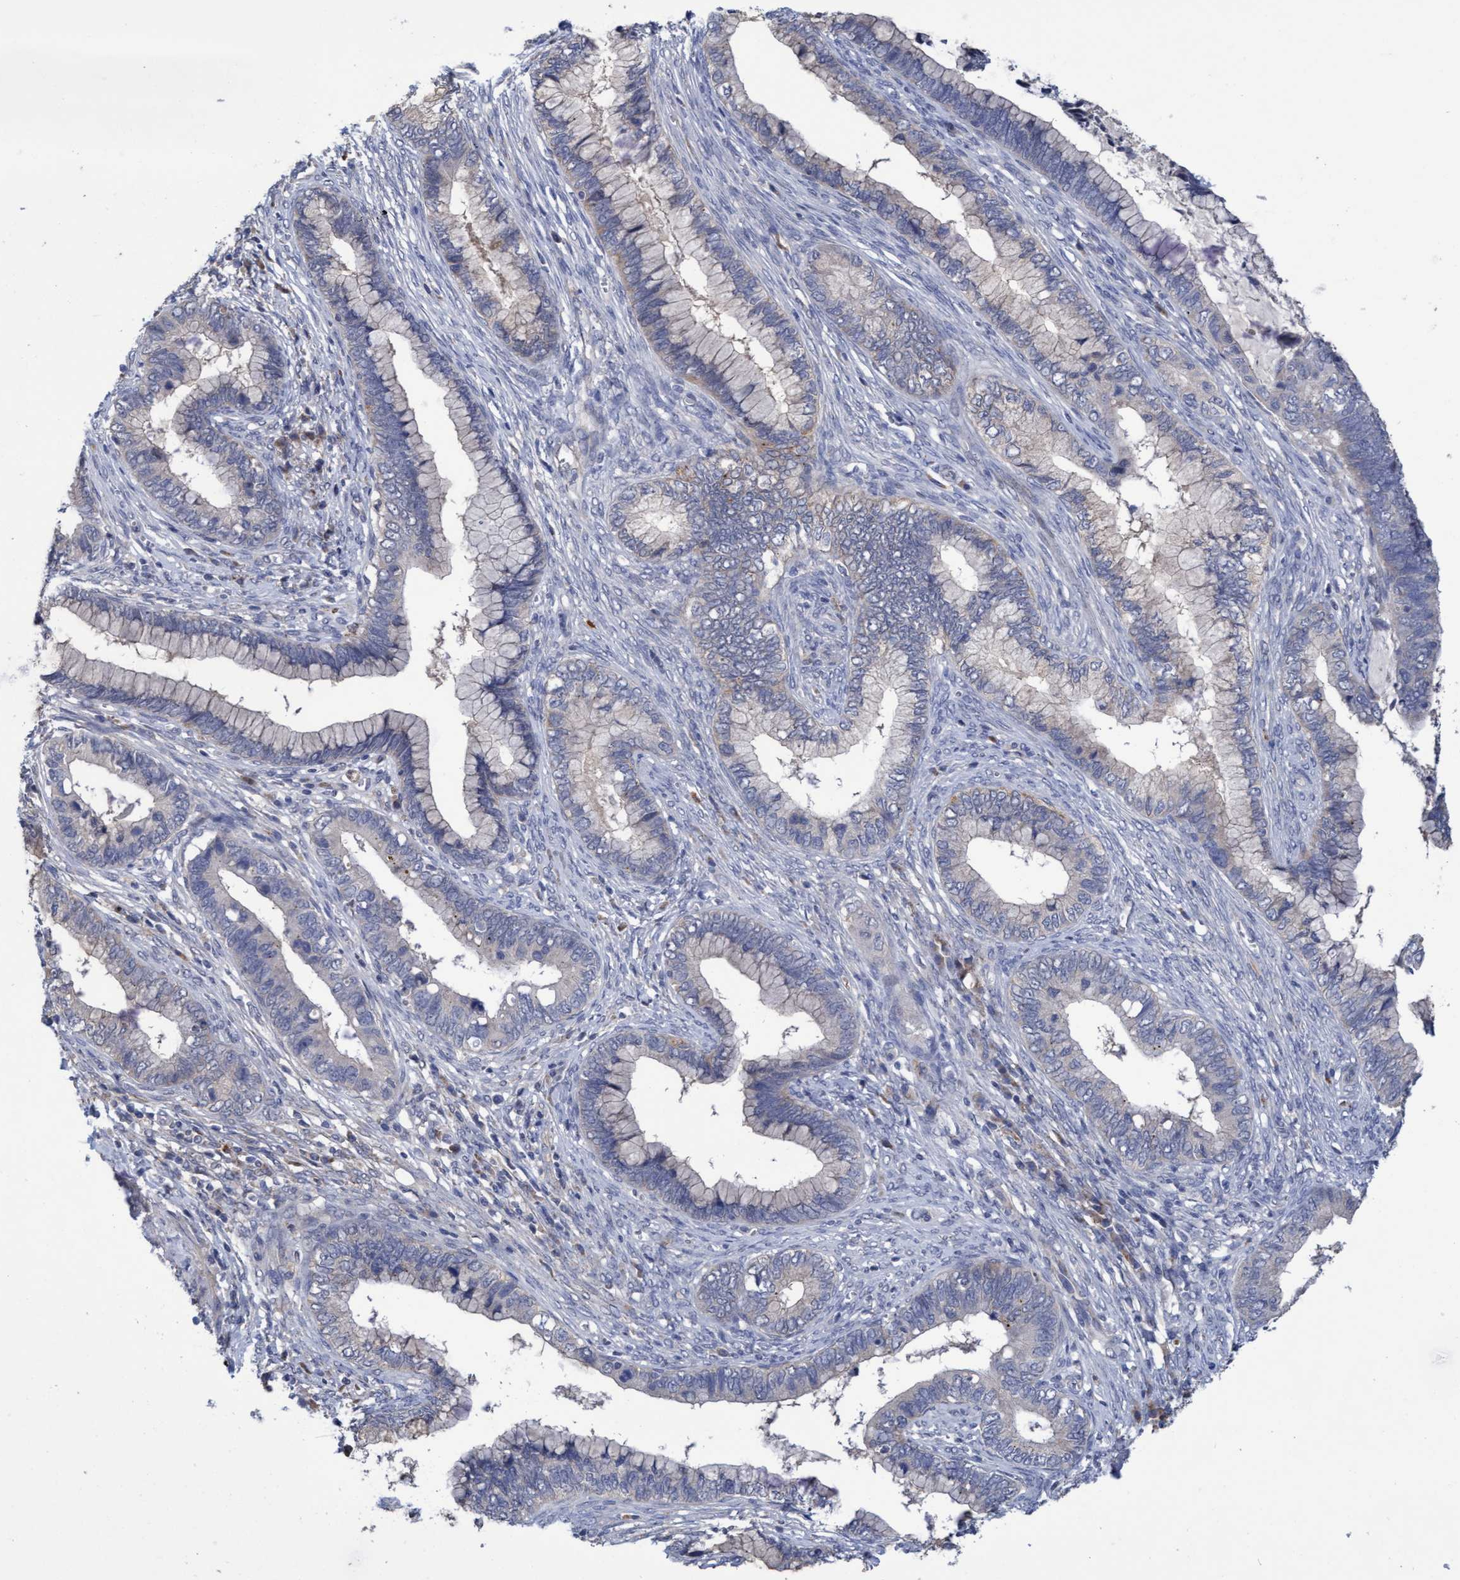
{"staining": {"intensity": "negative", "quantity": "none", "location": "none"}, "tissue": "cervical cancer", "cell_type": "Tumor cells", "image_type": "cancer", "snomed": [{"axis": "morphology", "description": "Adenocarcinoma, NOS"}, {"axis": "topography", "description": "Cervix"}], "caption": "Tumor cells are negative for brown protein staining in adenocarcinoma (cervical).", "gene": "SEMA4D", "patient": {"sex": "female", "age": 44}}